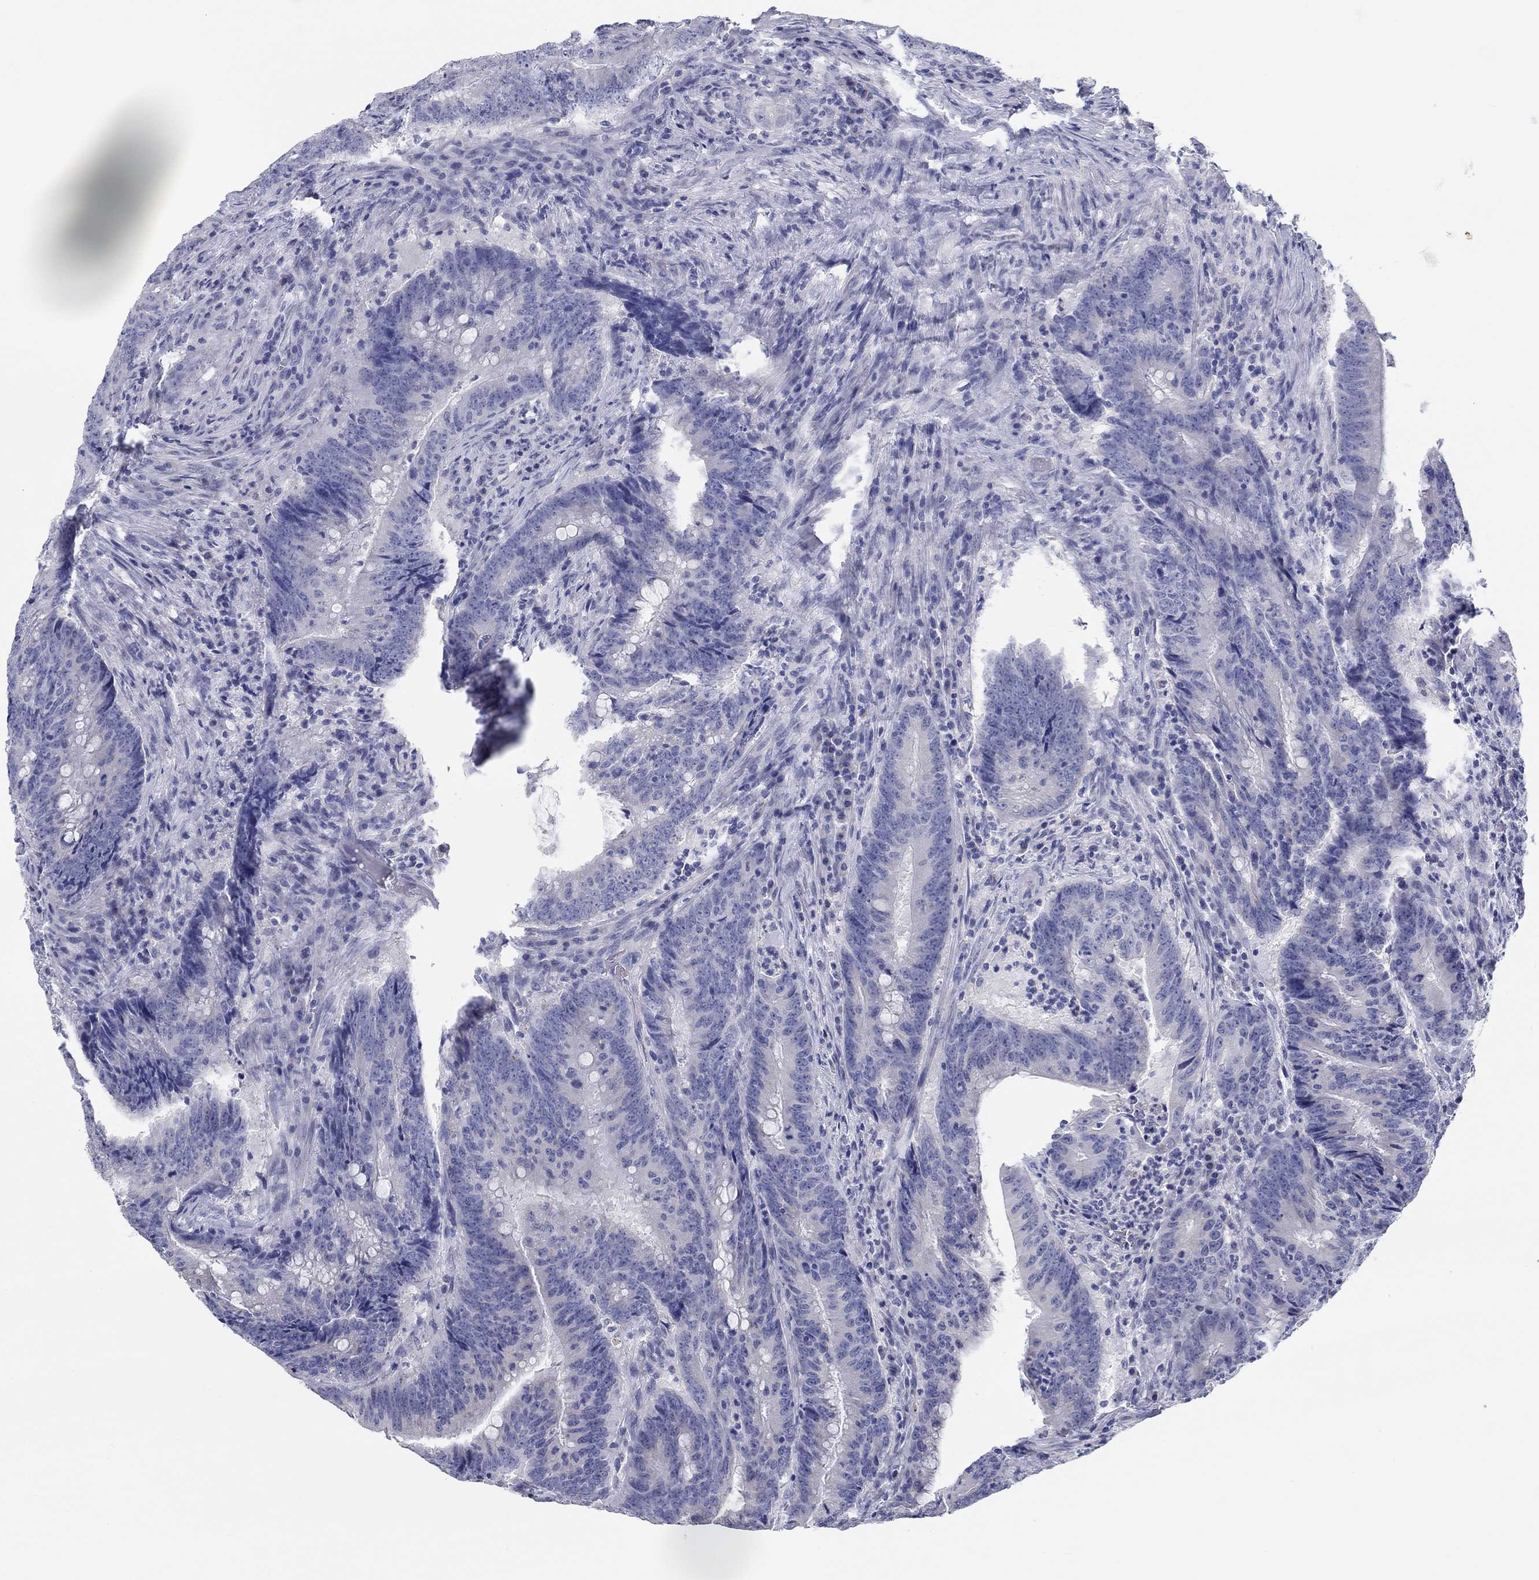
{"staining": {"intensity": "negative", "quantity": "none", "location": "none"}, "tissue": "colorectal cancer", "cell_type": "Tumor cells", "image_type": "cancer", "snomed": [{"axis": "morphology", "description": "Adenocarcinoma, NOS"}, {"axis": "topography", "description": "Colon"}], "caption": "Human colorectal cancer stained for a protein using immunohistochemistry demonstrates no staining in tumor cells.", "gene": "LRRC4C", "patient": {"sex": "female", "age": 87}}